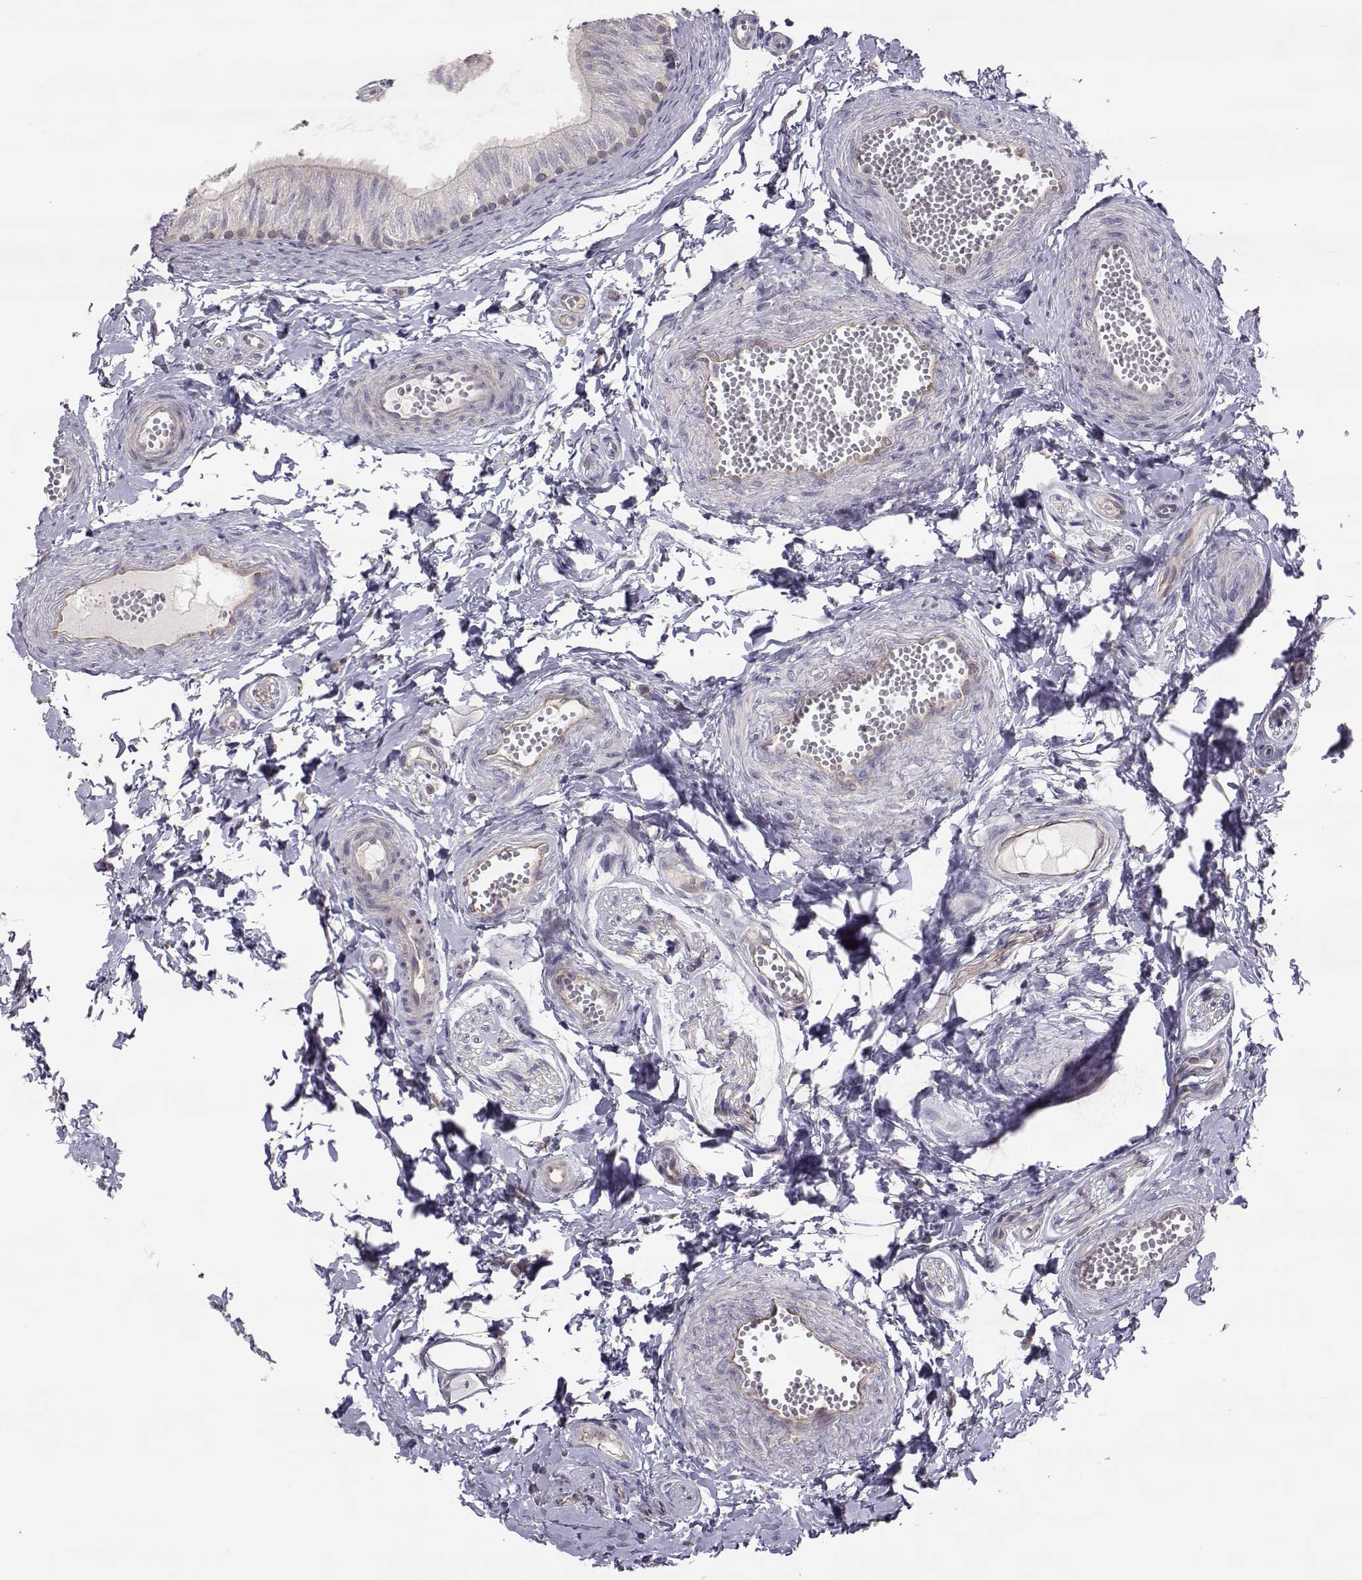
{"staining": {"intensity": "negative", "quantity": "none", "location": "none"}, "tissue": "epididymis", "cell_type": "Glandular cells", "image_type": "normal", "snomed": [{"axis": "morphology", "description": "Normal tissue, NOS"}, {"axis": "topography", "description": "Epididymis"}], "caption": "The immunohistochemistry photomicrograph has no significant staining in glandular cells of epididymis. (Stains: DAB (3,3'-diaminobenzidine) IHC with hematoxylin counter stain, Microscopy: brightfield microscopy at high magnification).", "gene": "NCAM2", "patient": {"sex": "male", "age": 22}}